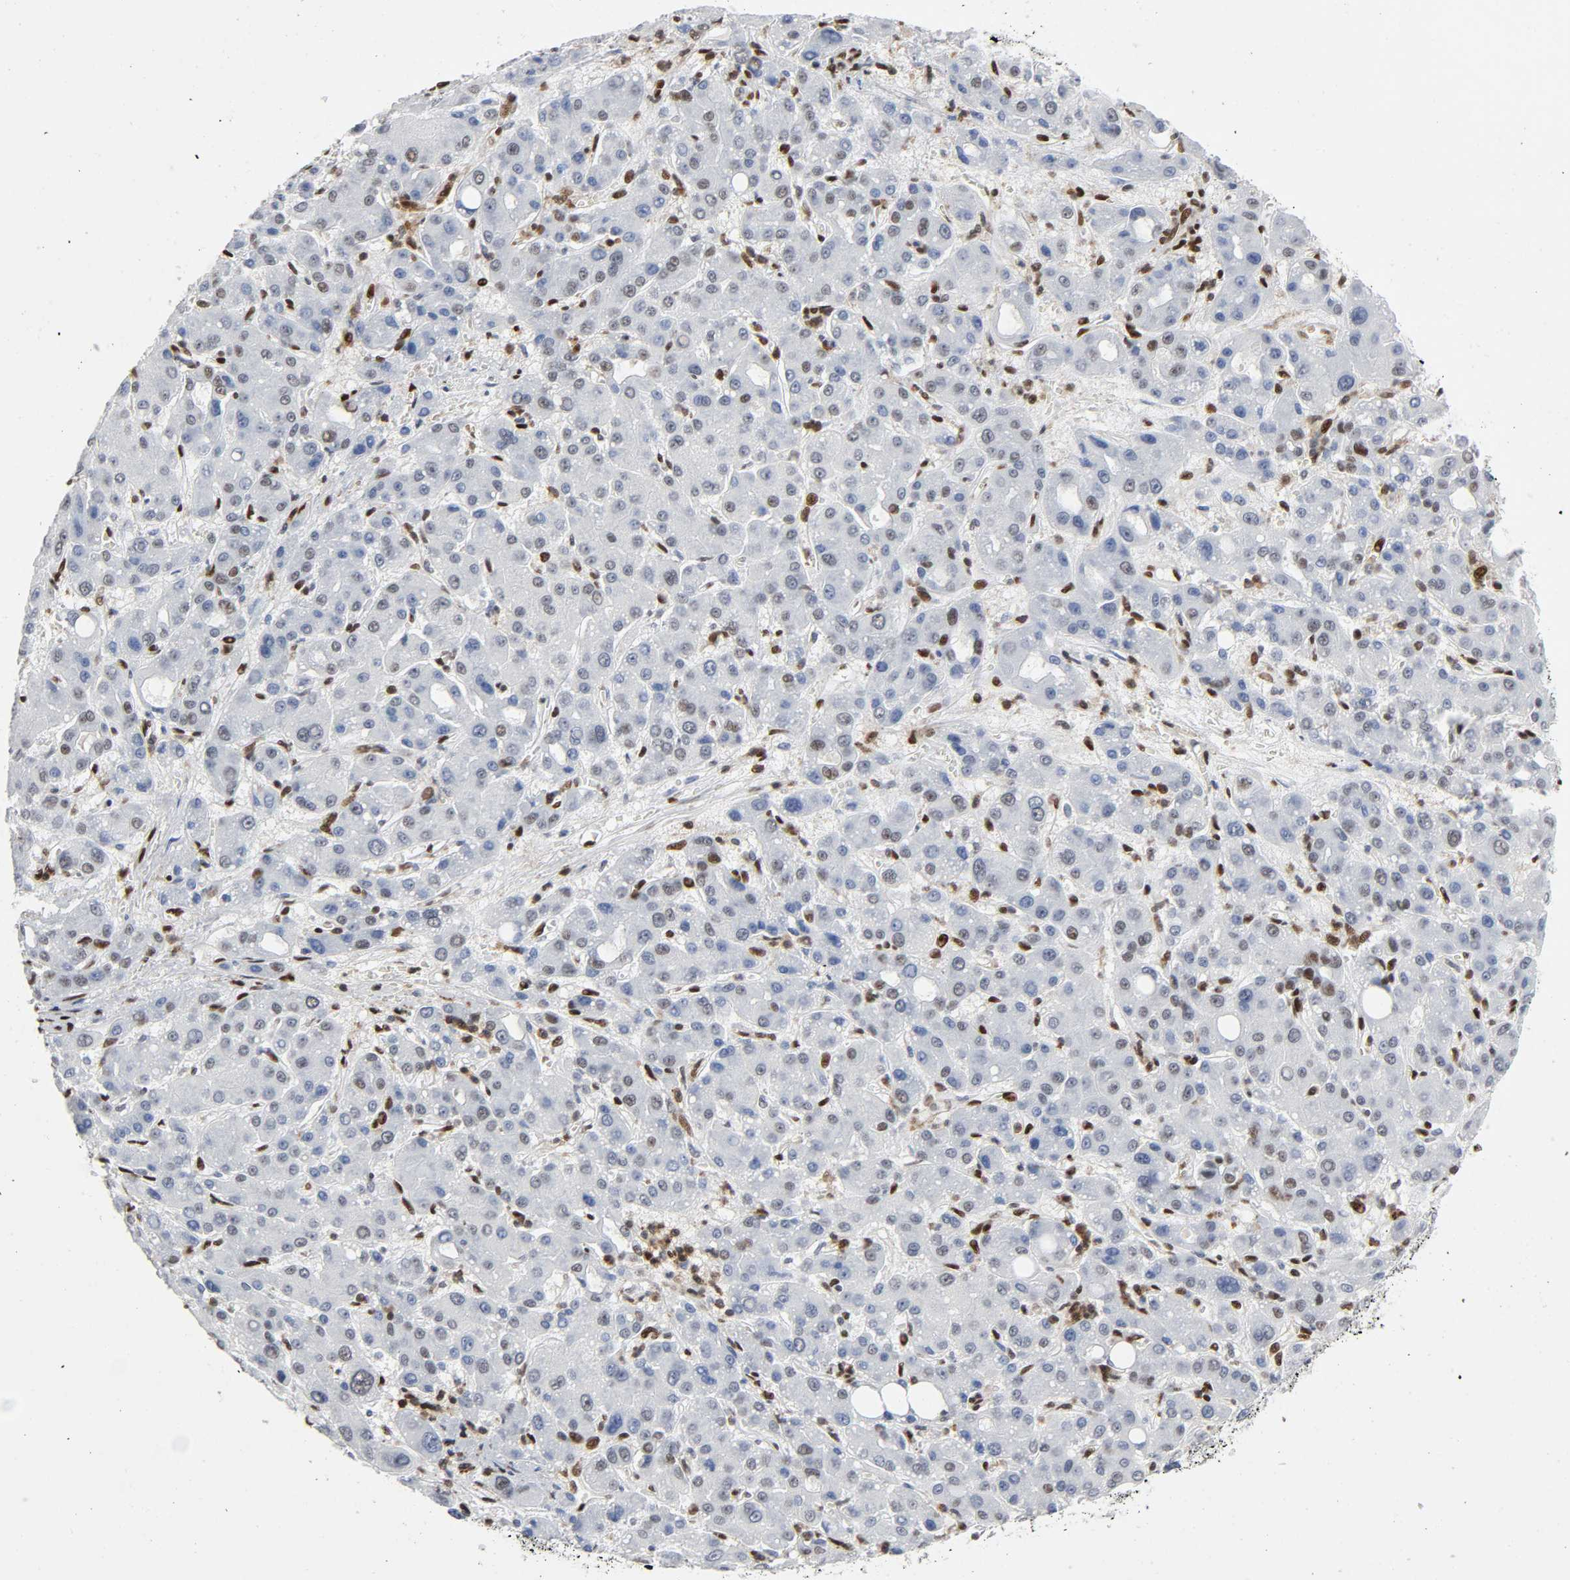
{"staining": {"intensity": "weak", "quantity": "25%-75%", "location": "nuclear"}, "tissue": "liver cancer", "cell_type": "Tumor cells", "image_type": "cancer", "snomed": [{"axis": "morphology", "description": "Carcinoma, Hepatocellular, NOS"}, {"axis": "topography", "description": "Liver"}], "caption": "A histopathology image showing weak nuclear expression in approximately 25%-75% of tumor cells in hepatocellular carcinoma (liver), as visualized by brown immunohistochemical staining.", "gene": "WAS", "patient": {"sex": "male", "age": 55}}